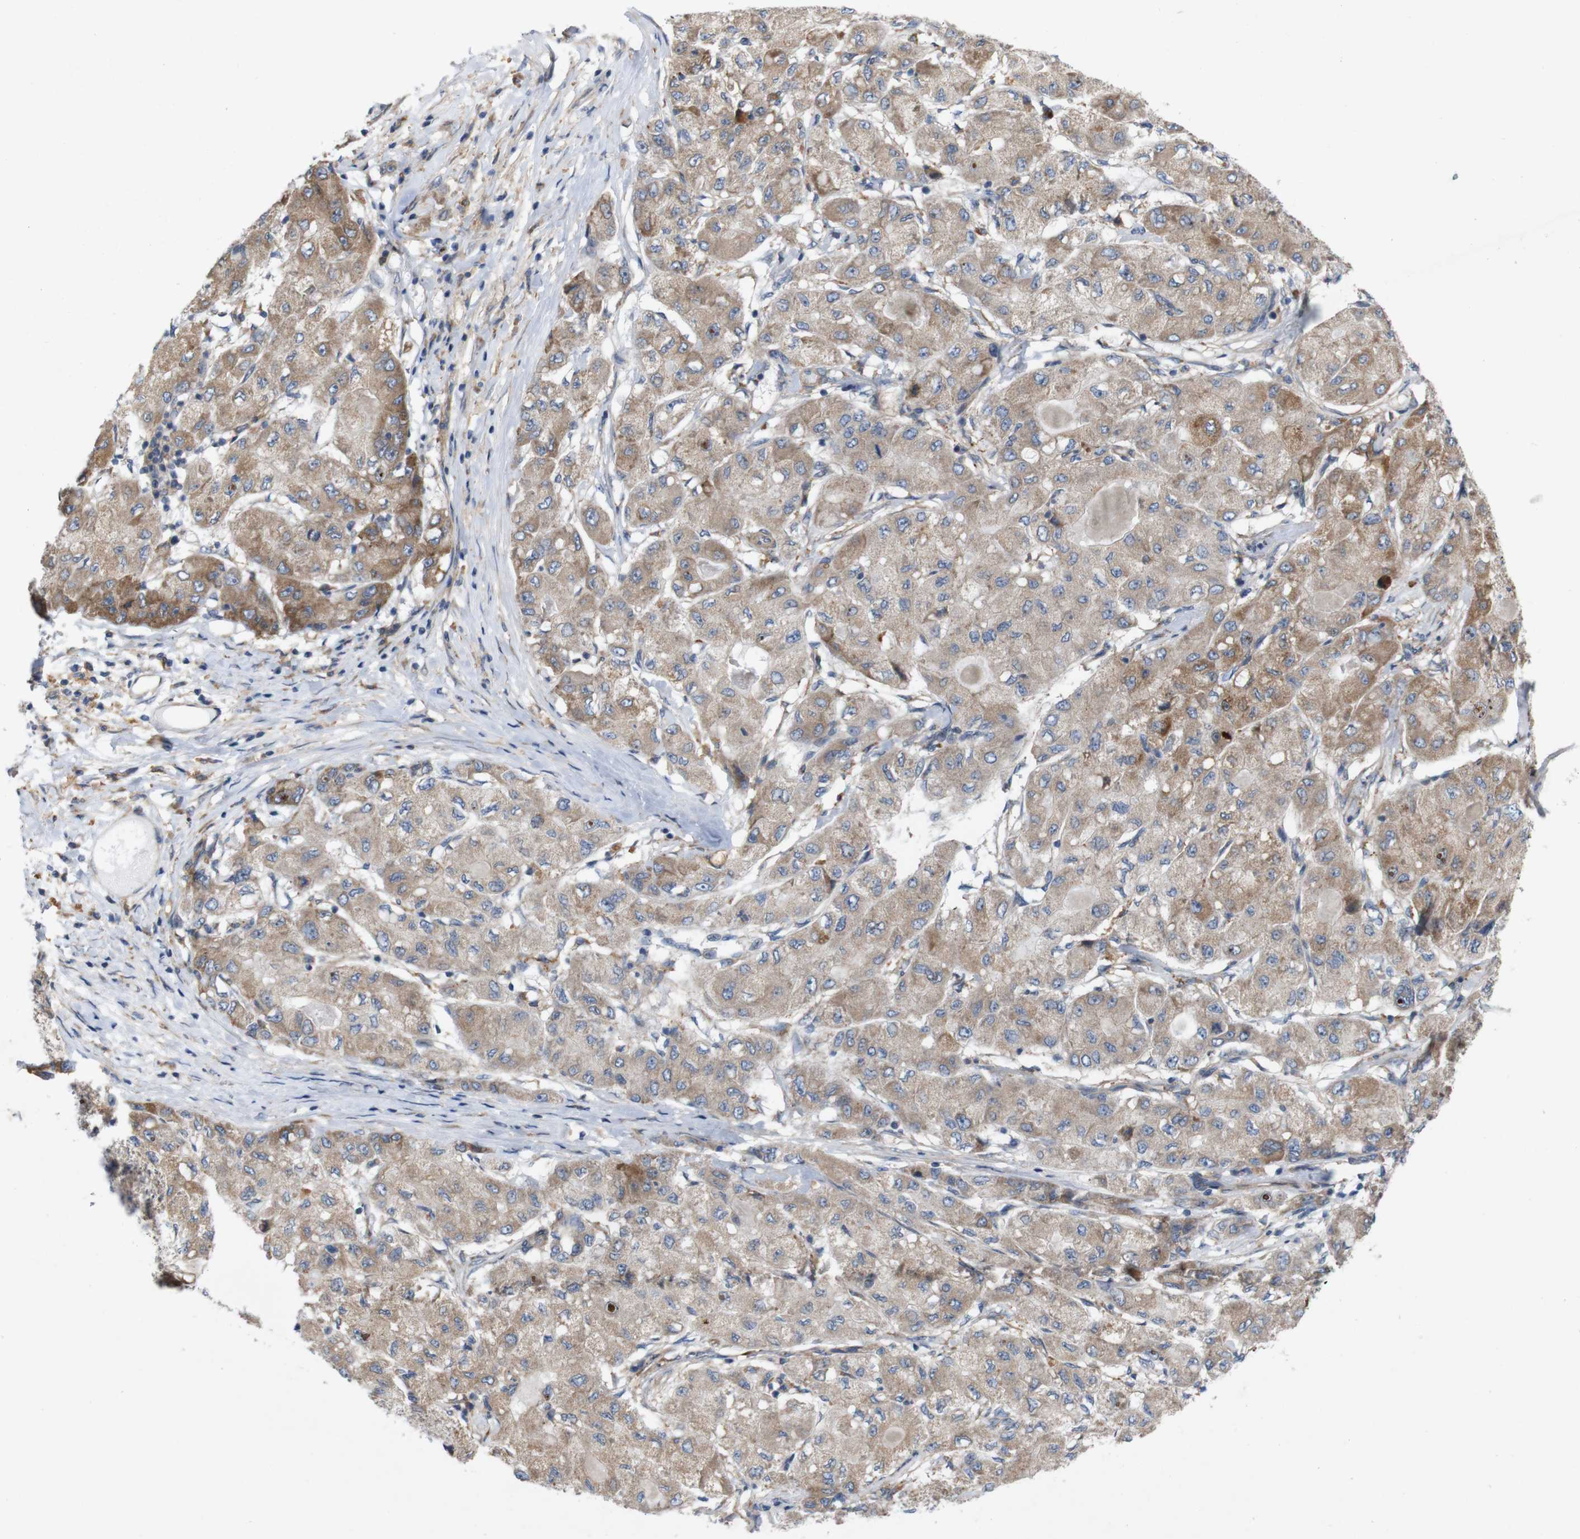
{"staining": {"intensity": "weak", "quantity": ">75%", "location": "cytoplasmic/membranous"}, "tissue": "liver cancer", "cell_type": "Tumor cells", "image_type": "cancer", "snomed": [{"axis": "morphology", "description": "Carcinoma, Hepatocellular, NOS"}, {"axis": "topography", "description": "Liver"}], "caption": "Tumor cells exhibit low levels of weak cytoplasmic/membranous positivity in about >75% of cells in human liver cancer (hepatocellular carcinoma).", "gene": "SIGLEC8", "patient": {"sex": "male", "age": 80}}